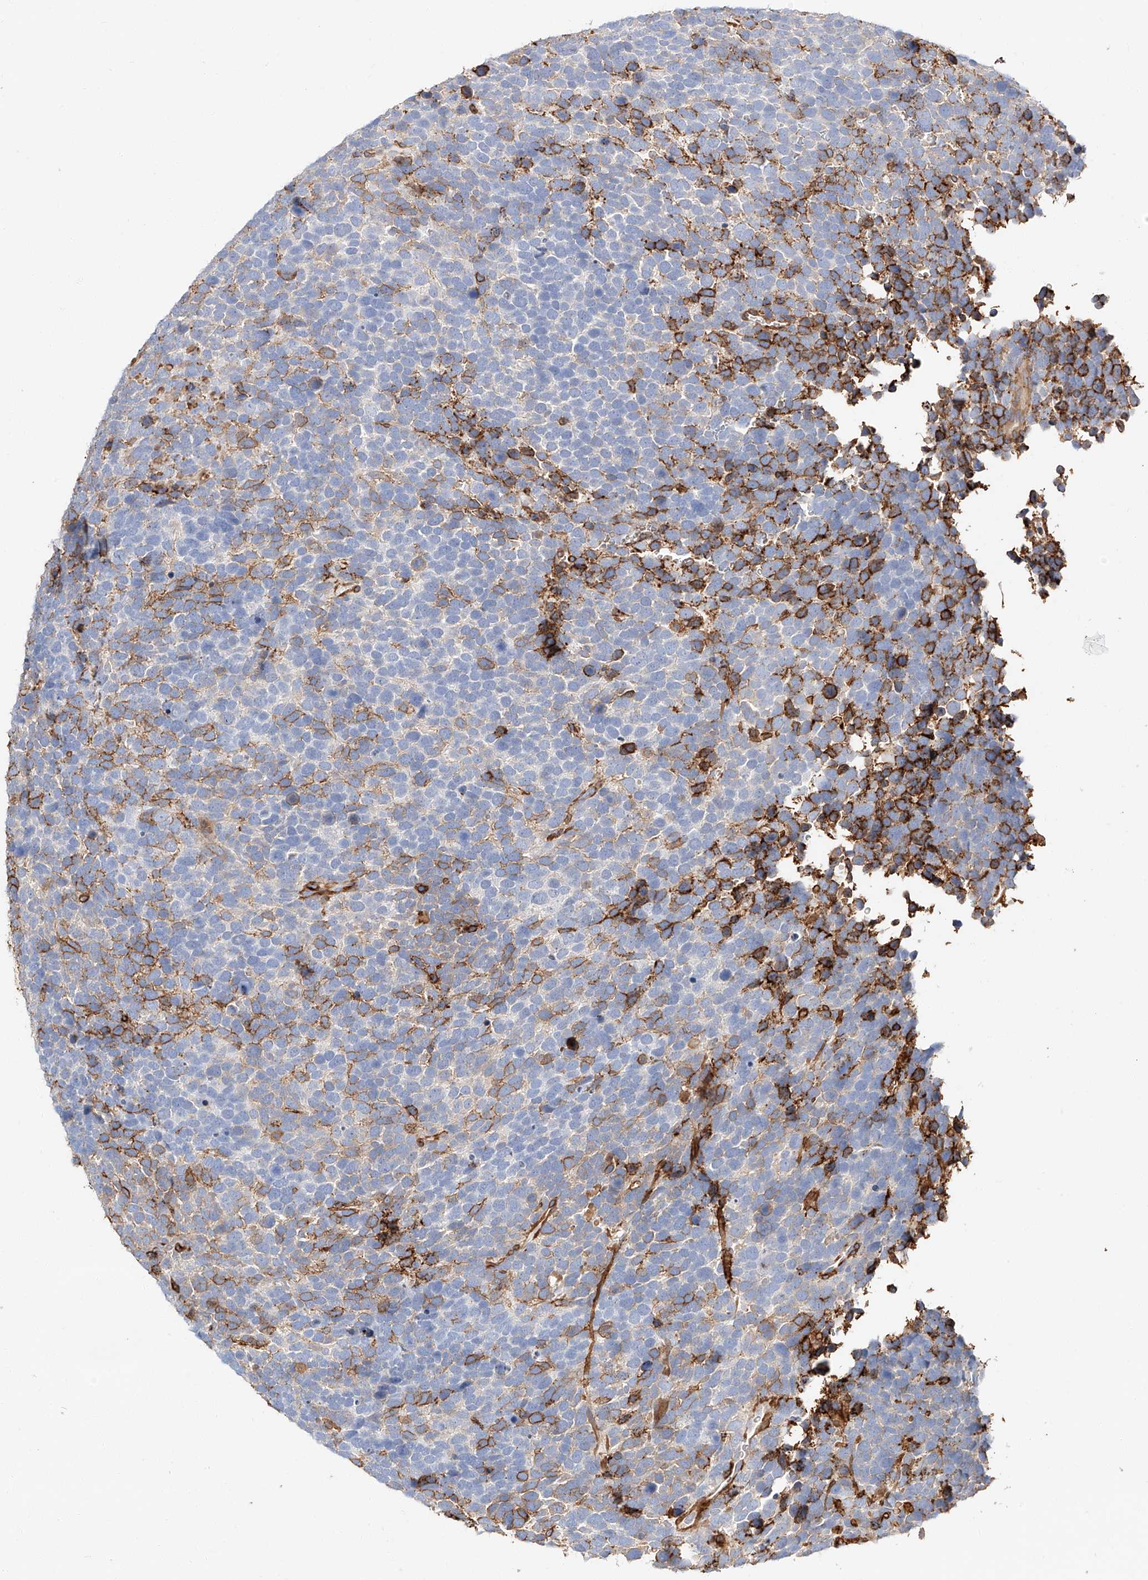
{"staining": {"intensity": "negative", "quantity": "none", "location": "none"}, "tissue": "urothelial cancer", "cell_type": "Tumor cells", "image_type": "cancer", "snomed": [{"axis": "morphology", "description": "Urothelial carcinoma, High grade"}, {"axis": "topography", "description": "Urinary bladder"}], "caption": "The photomicrograph reveals no staining of tumor cells in urothelial carcinoma (high-grade).", "gene": "WFS1", "patient": {"sex": "female", "age": 82}}